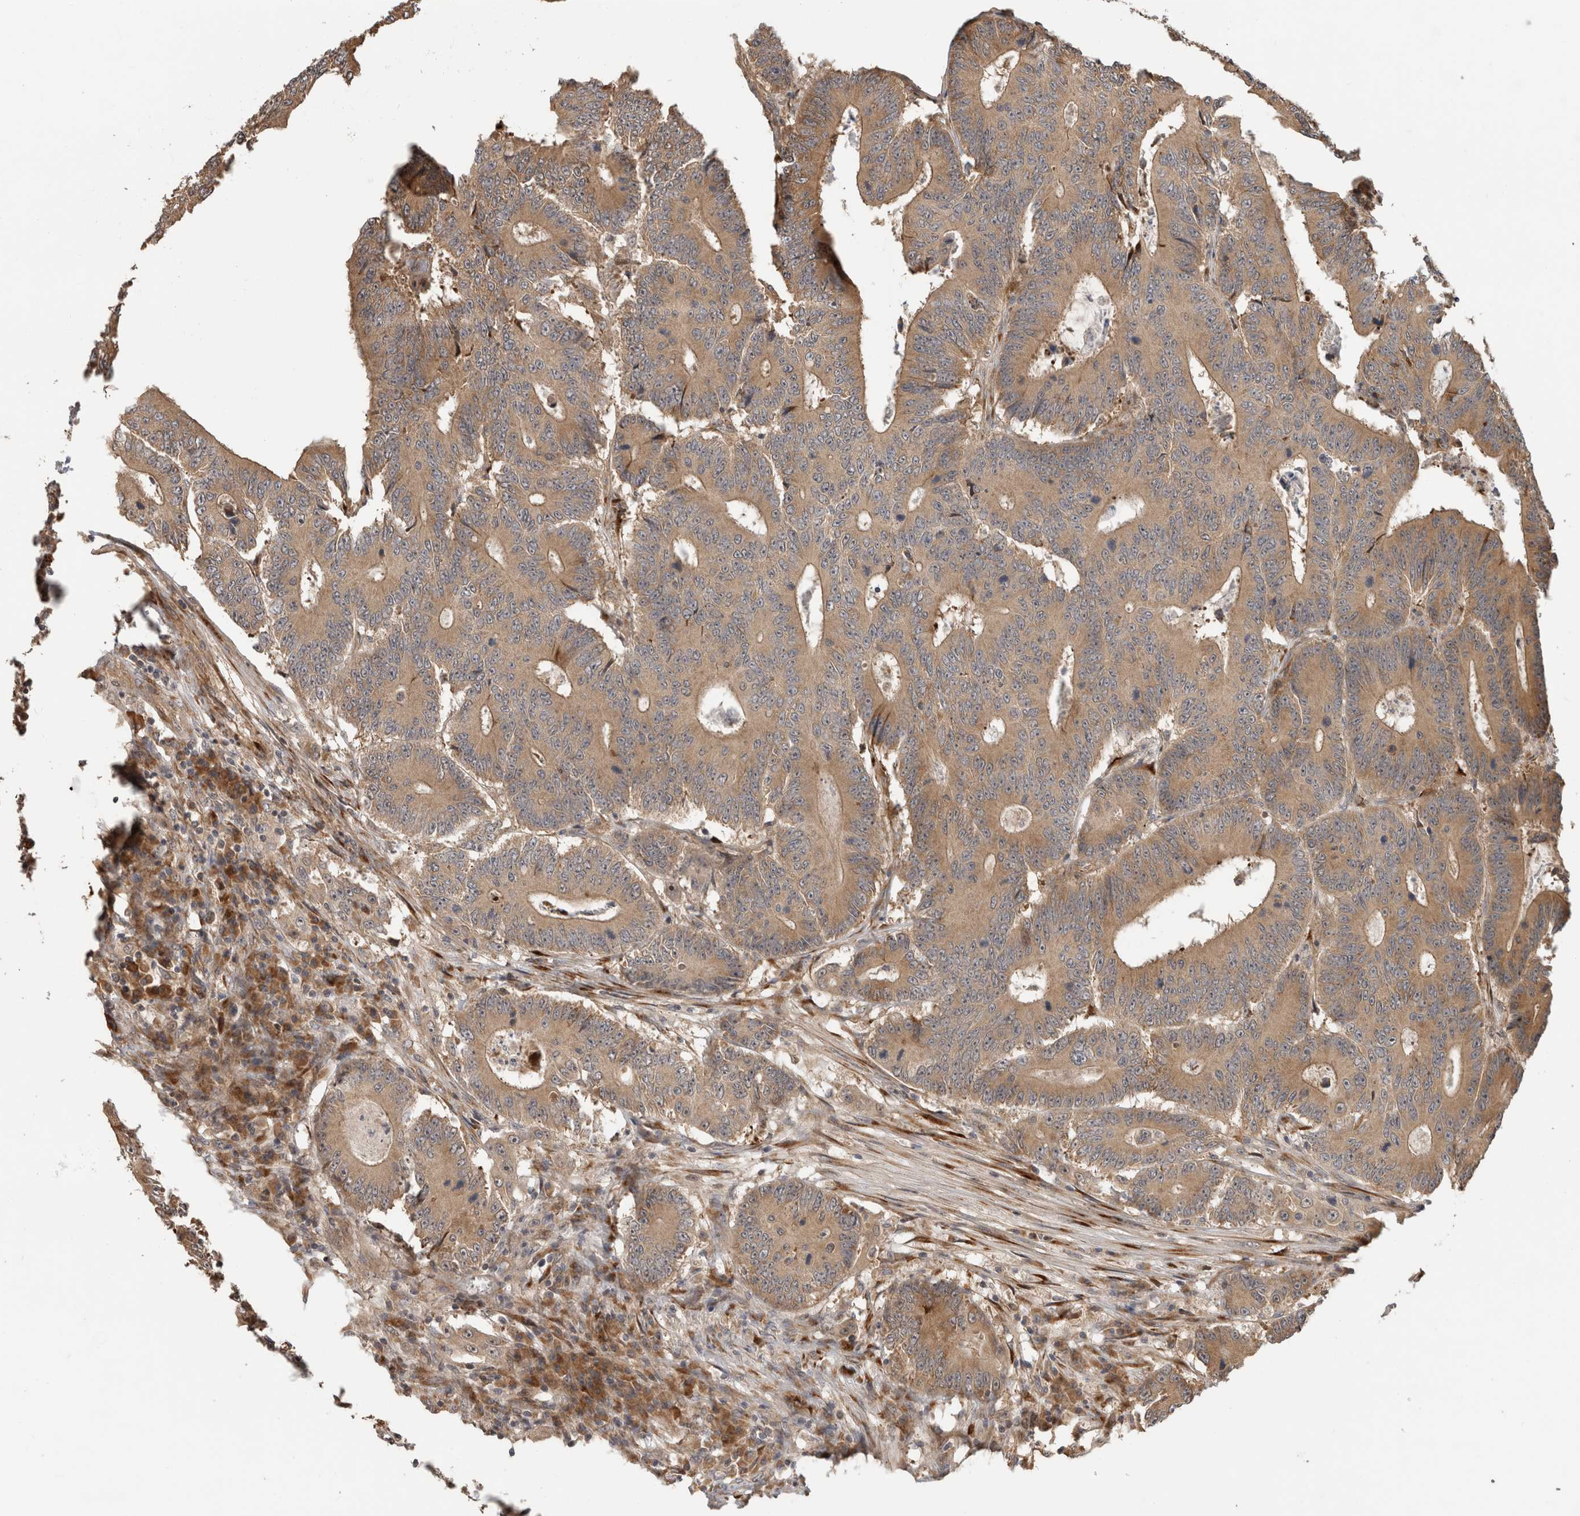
{"staining": {"intensity": "moderate", "quantity": ">75%", "location": "cytoplasmic/membranous"}, "tissue": "colorectal cancer", "cell_type": "Tumor cells", "image_type": "cancer", "snomed": [{"axis": "morphology", "description": "Adenocarcinoma, NOS"}, {"axis": "topography", "description": "Colon"}], "caption": "IHC histopathology image of human colorectal cancer (adenocarcinoma) stained for a protein (brown), which displays medium levels of moderate cytoplasmic/membranous staining in approximately >75% of tumor cells.", "gene": "PCDHB15", "patient": {"sex": "male", "age": 83}}